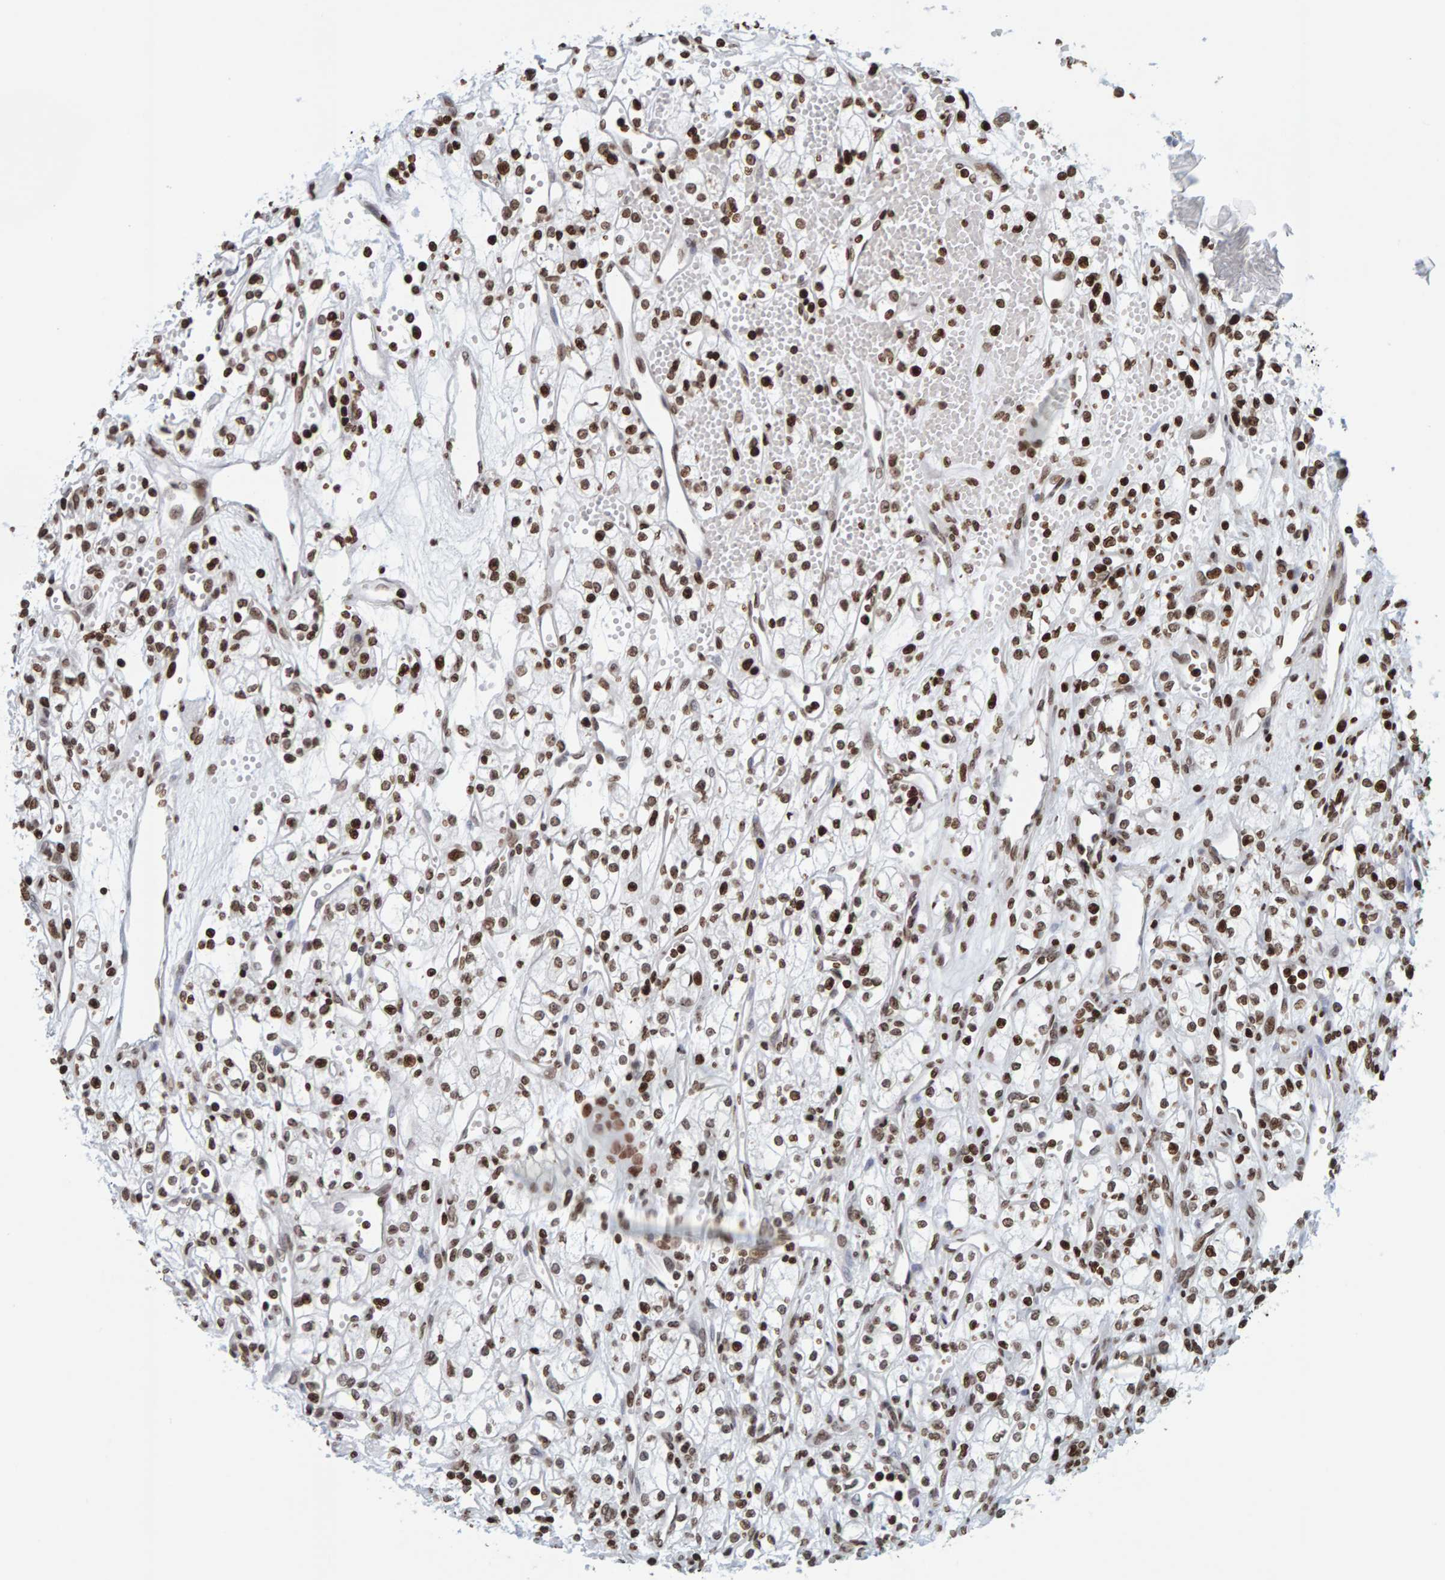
{"staining": {"intensity": "strong", "quantity": ">75%", "location": "nuclear"}, "tissue": "renal cancer", "cell_type": "Tumor cells", "image_type": "cancer", "snomed": [{"axis": "morphology", "description": "Adenocarcinoma, NOS"}, {"axis": "topography", "description": "Kidney"}], "caption": "Immunohistochemistry of renal adenocarcinoma demonstrates high levels of strong nuclear positivity in approximately >75% of tumor cells. The staining was performed using DAB (3,3'-diaminobenzidine) to visualize the protein expression in brown, while the nuclei were stained in blue with hematoxylin (Magnification: 20x).", "gene": "BRF2", "patient": {"sex": "male", "age": 59}}